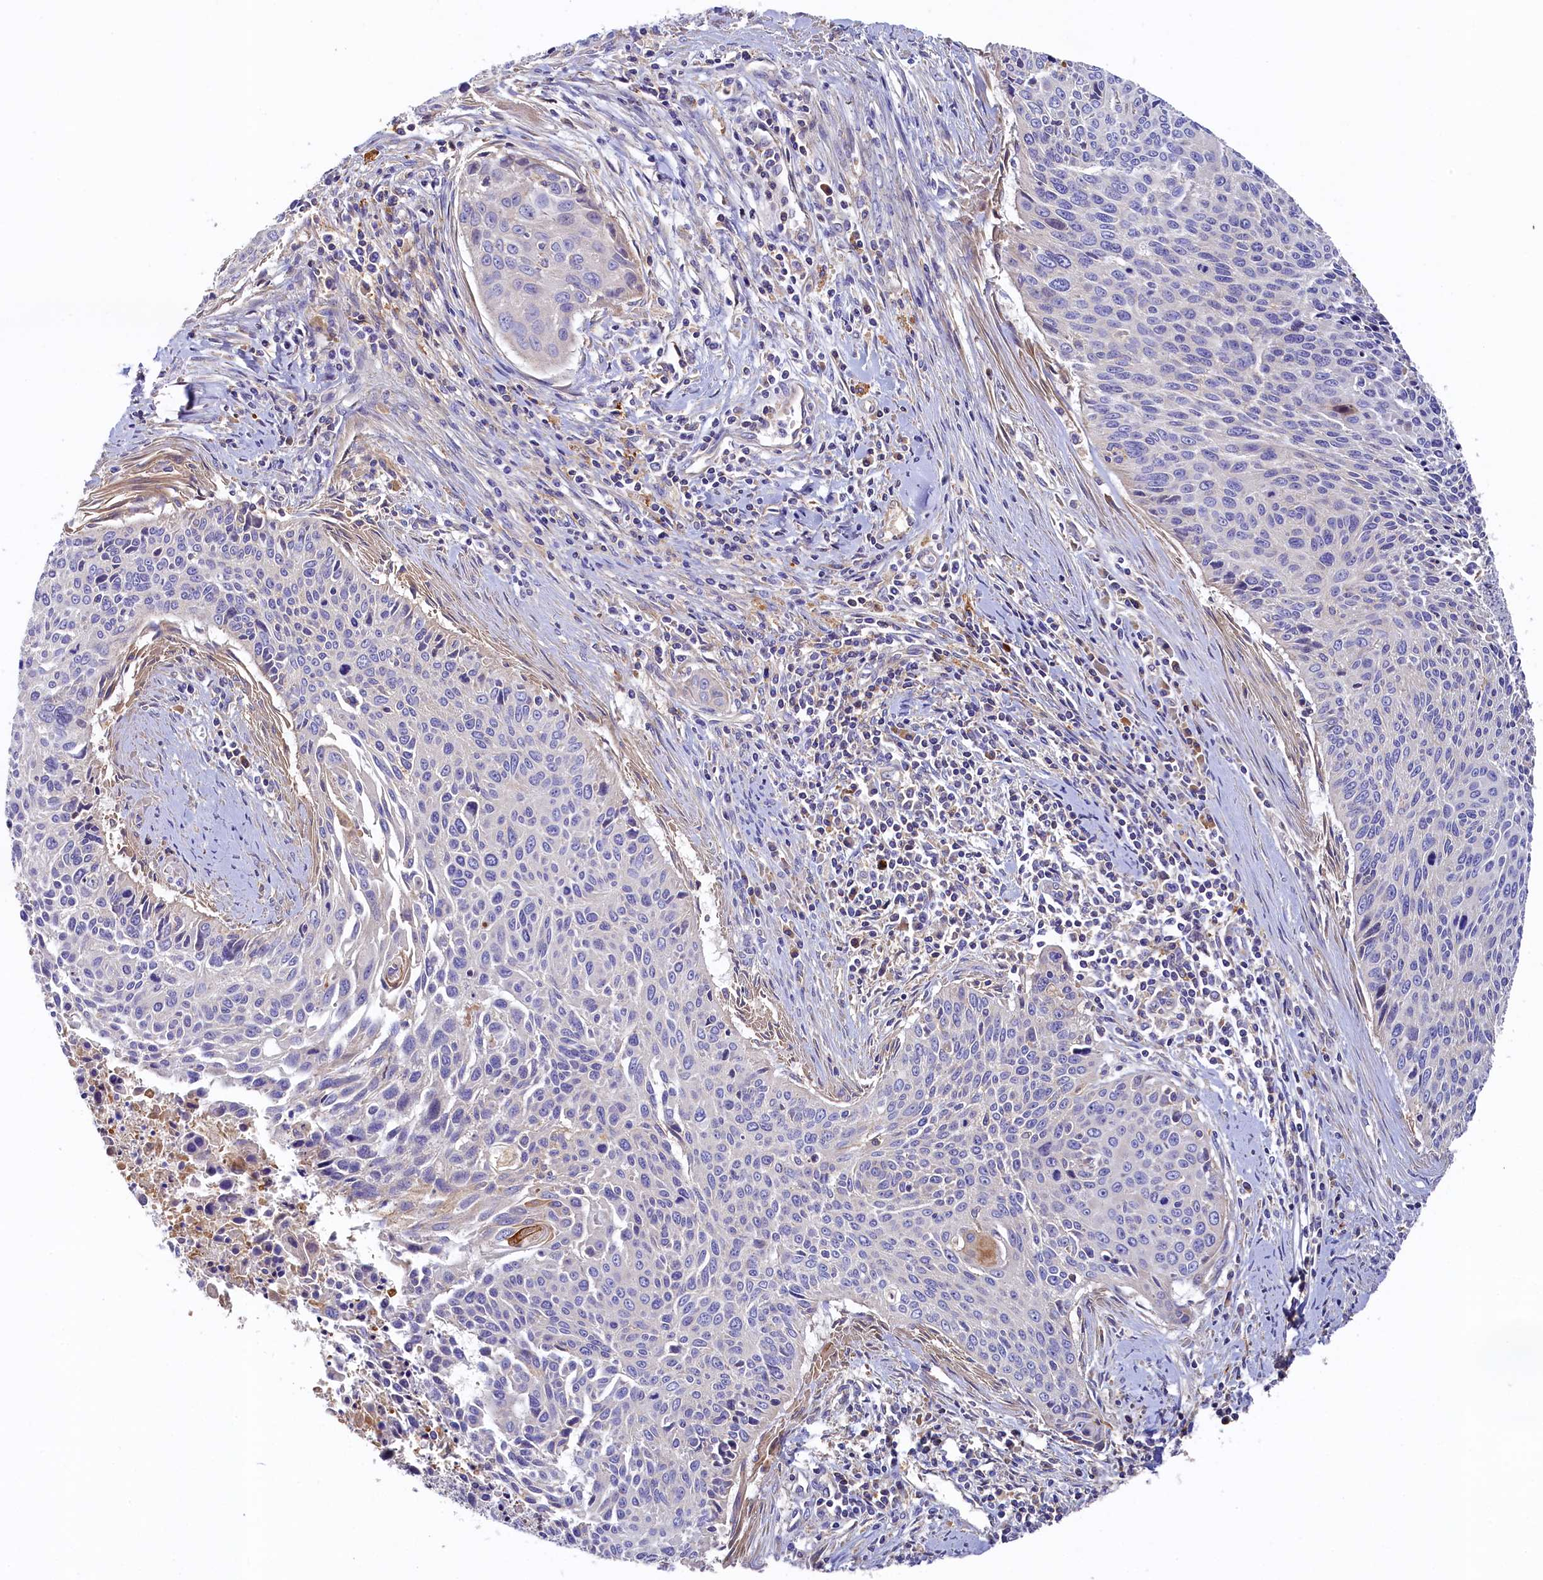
{"staining": {"intensity": "negative", "quantity": "none", "location": "none"}, "tissue": "cervical cancer", "cell_type": "Tumor cells", "image_type": "cancer", "snomed": [{"axis": "morphology", "description": "Squamous cell carcinoma, NOS"}, {"axis": "topography", "description": "Cervix"}], "caption": "Immunohistochemistry (IHC) image of squamous cell carcinoma (cervical) stained for a protein (brown), which demonstrates no expression in tumor cells.", "gene": "SEC31B", "patient": {"sex": "female", "age": 55}}